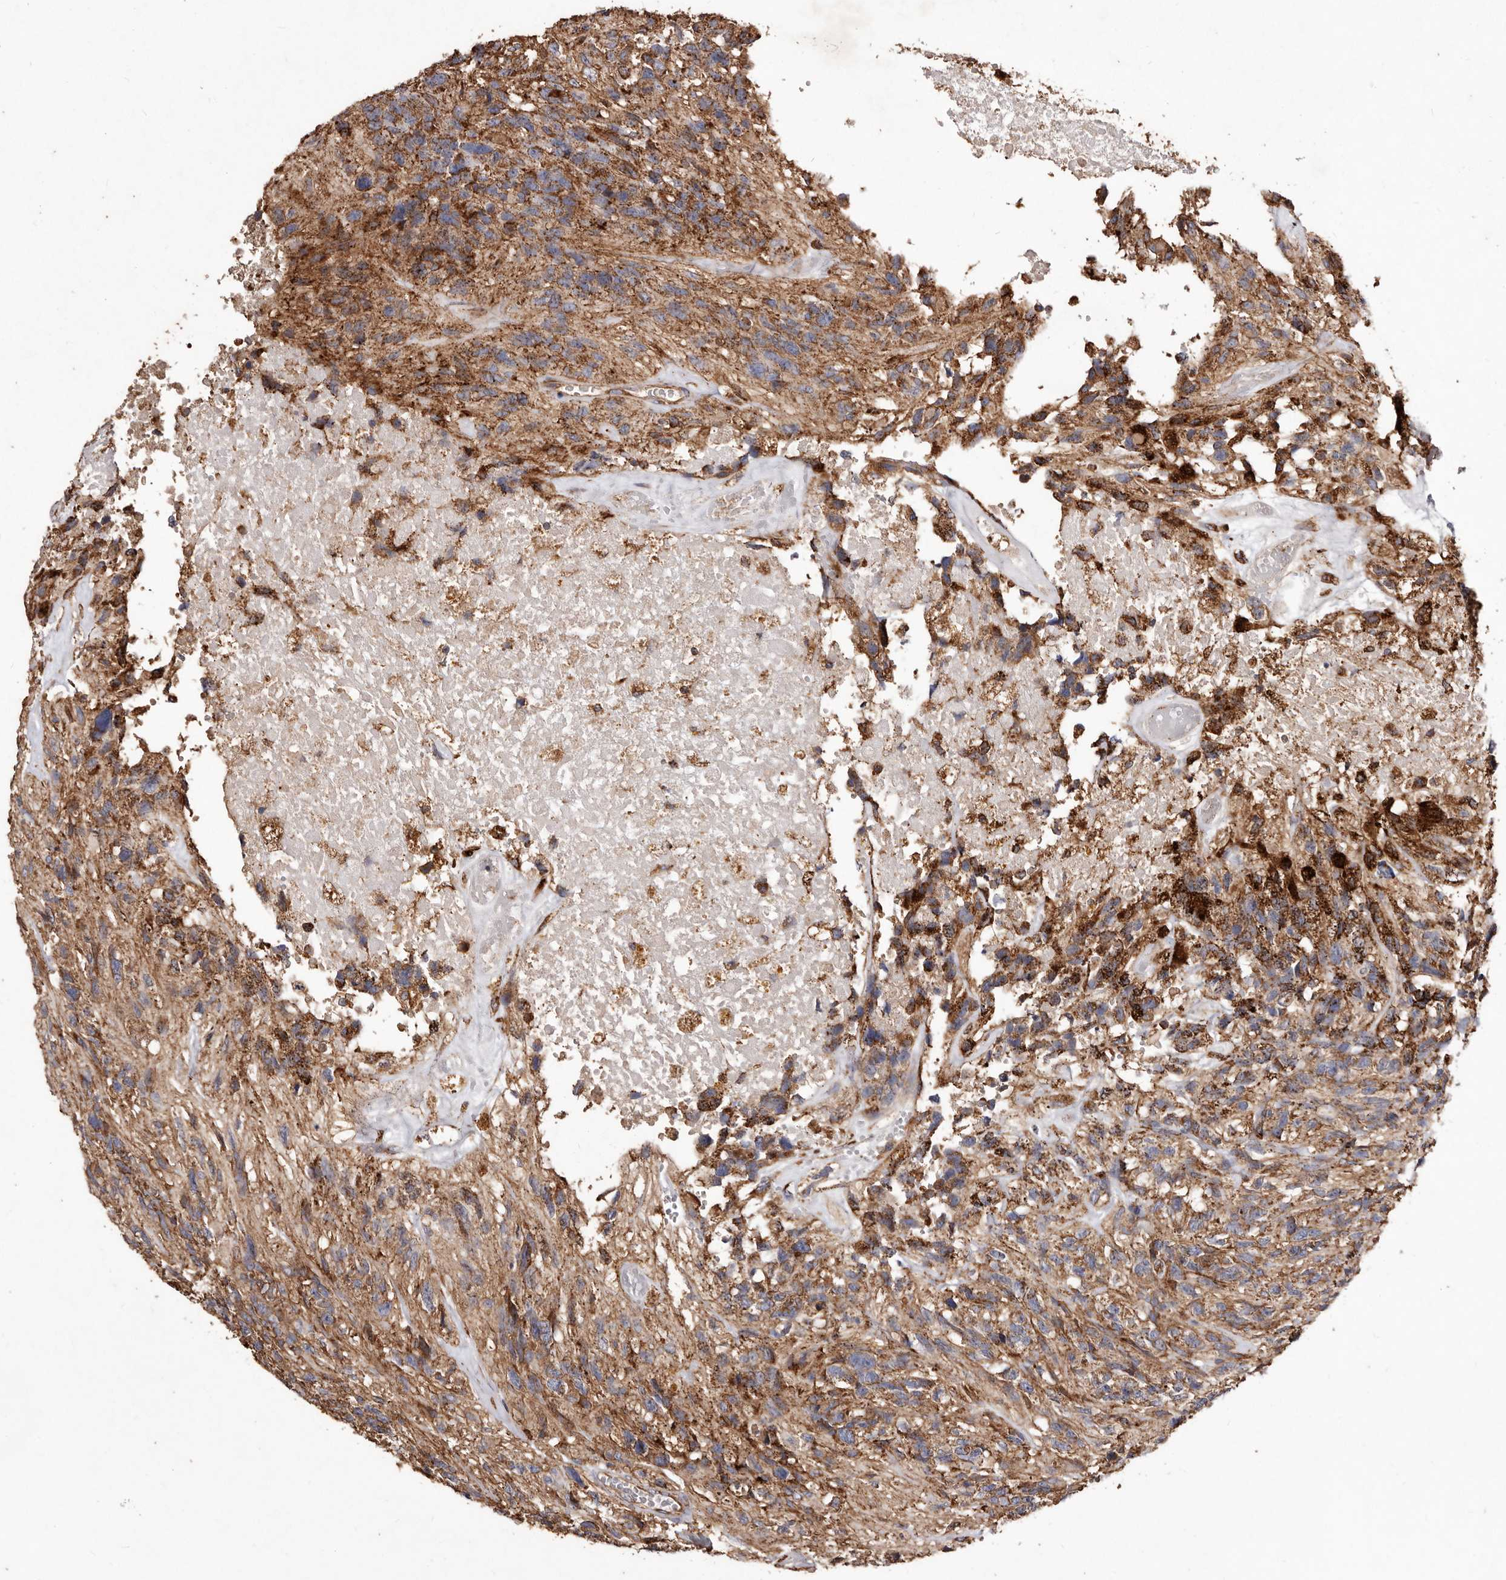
{"staining": {"intensity": "moderate", "quantity": ">75%", "location": "cytoplasmic/membranous"}, "tissue": "glioma", "cell_type": "Tumor cells", "image_type": "cancer", "snomed": [{"axis": "morphology", "description": "Glioma, malignant, High grade"}, {"axis": "topography", "description": "Brain"}], "caption": "Approximately >75% of tumor cells in glioma show moderate cytoplasmic/membranous protein positivity as visualized by brown immunohistochemical staining.", "gene": "STEAP2", "patient": {"sex": "male", "age": 69}}